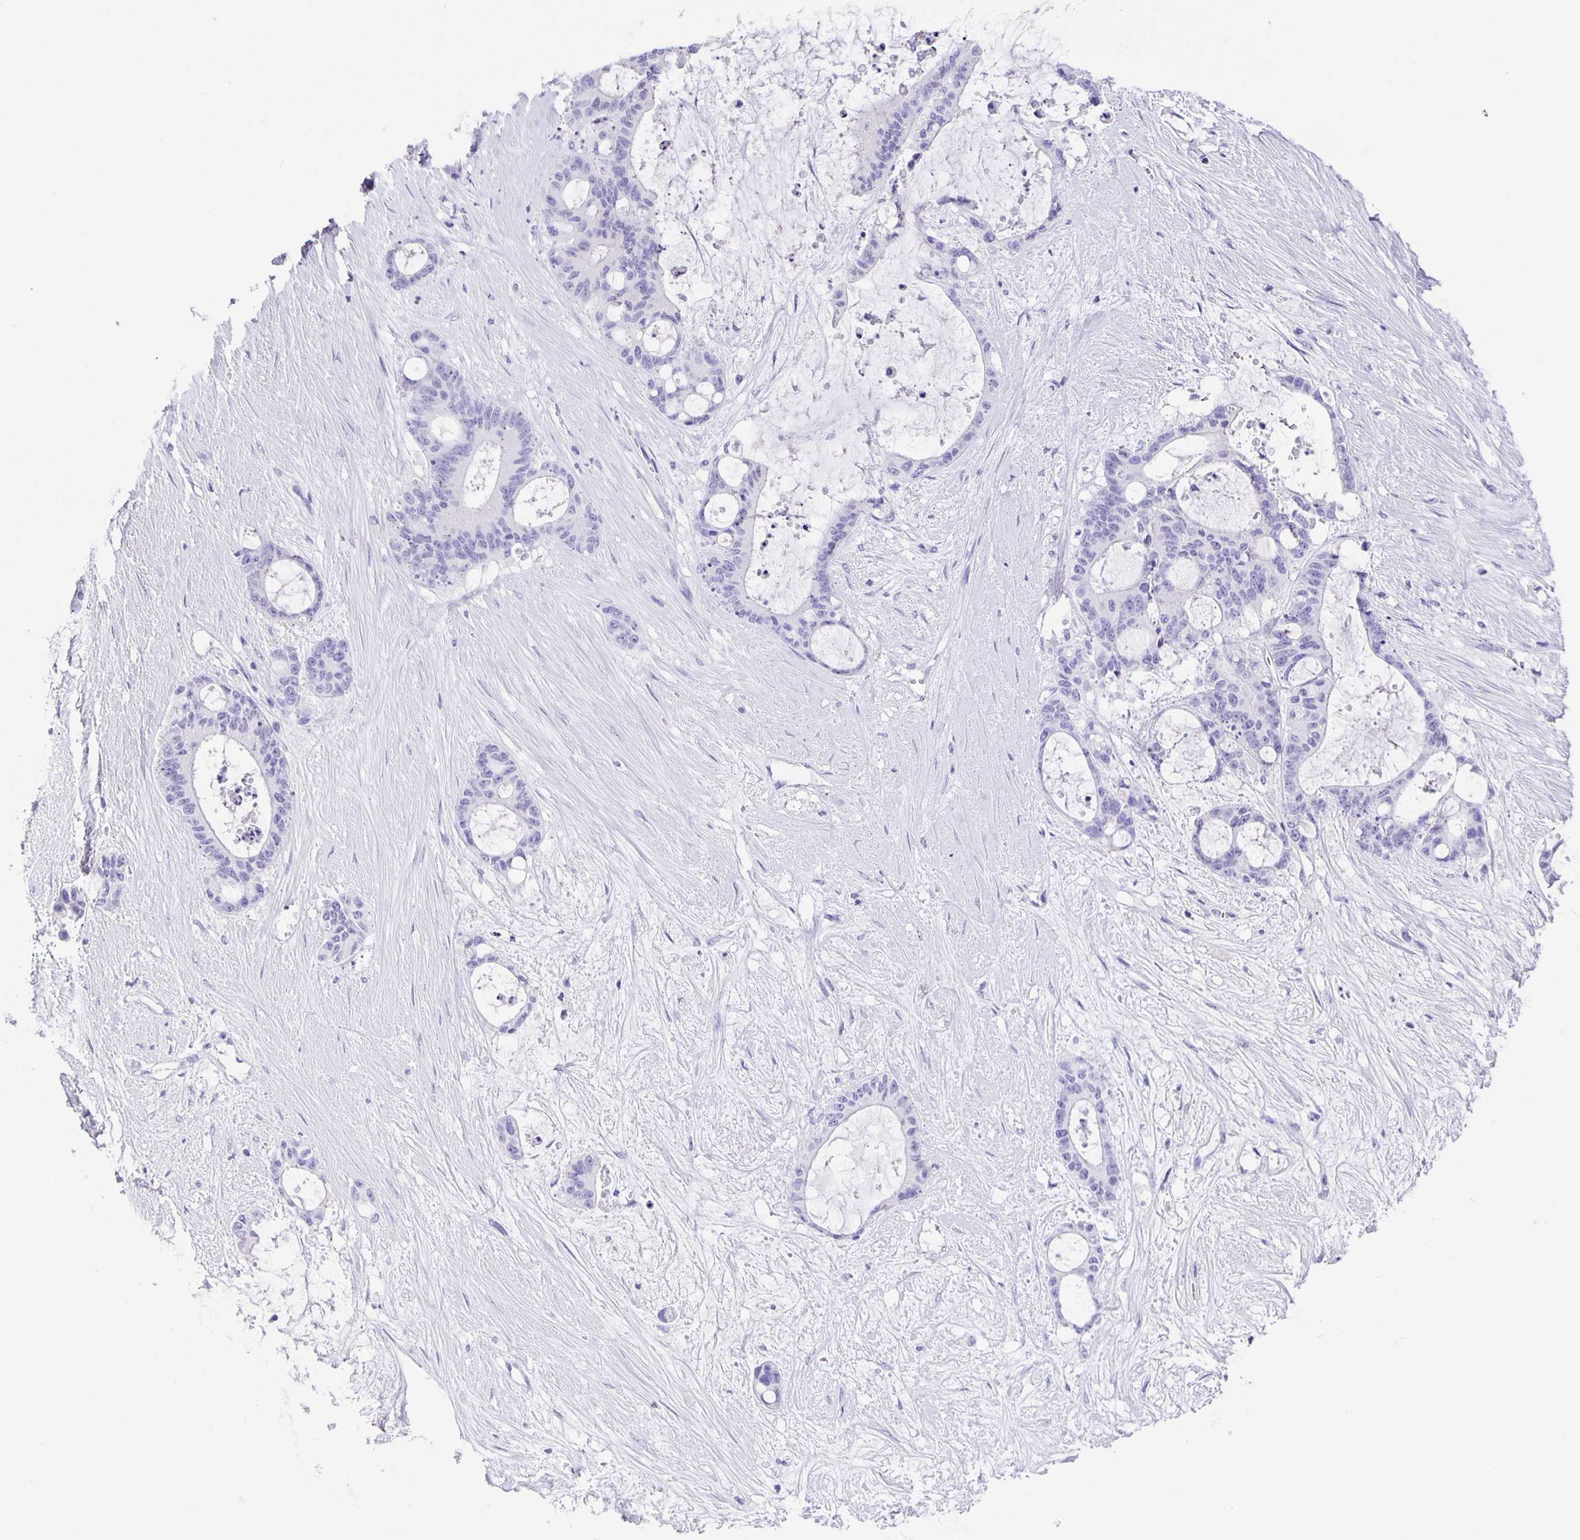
{"staining": {"intensity": "negative", "quantity": "none", "location": "none"}, "tissue": "liver cancer", "cell_type": "Tumor cells", "image_type": "cancer", "snomed": [{"axis": "morphology", "description": "Normal tissue, NOS"}, {"axis": "morphology", "description": "Cholangiocarcinoma"}, {"axis": "topography", "description": "Liver"}, {"axis": "topography", "description": "Peripheral nerve tissue"}], "caption": "This histopathology image is of liver cancer stained with immunohistochemistry to label a protein in brown with the nuclei are counter-stained blue. There is no expression in tumor cells. Nuclei are stained in blue.", "gene": "GUCA2A", "patient": {"sex": "female", "age": 73}}